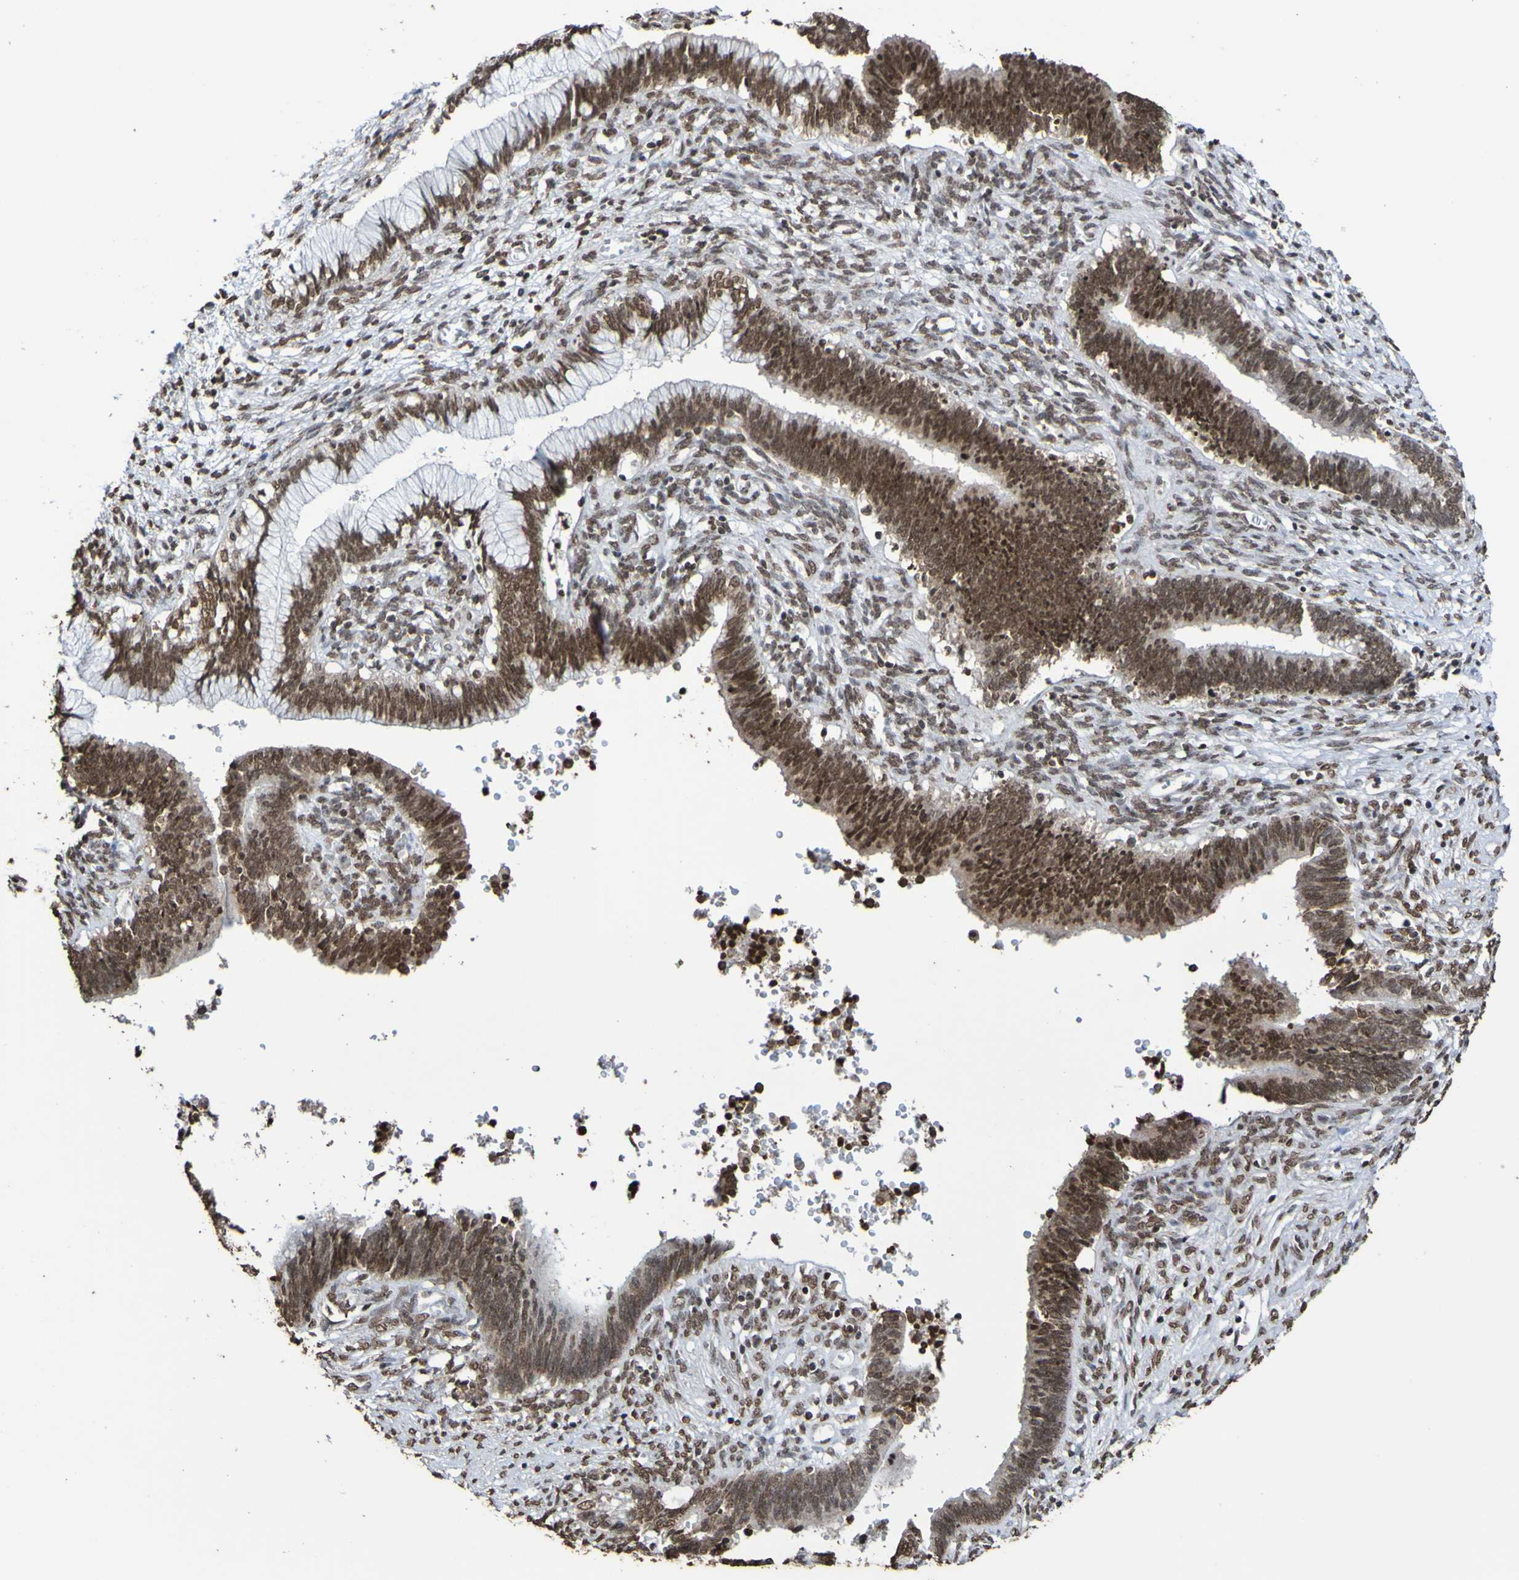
{"staining": {"intensity": "strong", "quantity": ">75%", "location": "nuclear"}, "tissue": "cervical cancer", "cell_type": "Tumor cells", "image_type": "cancer", "snomed": [{"axis": "morphology", "description": "Adenocarcinoma, NOS"}, {"axis": "topography", "description": "Cervix"}], "caption": "Immunohistochemical staining of human adenocarcinoma (cervical) demonstrates strong nuclear protein positivity in about >75% of tumor cells.", "gene": "GFI1", "patient": {"sex": "female", "age": 44}}